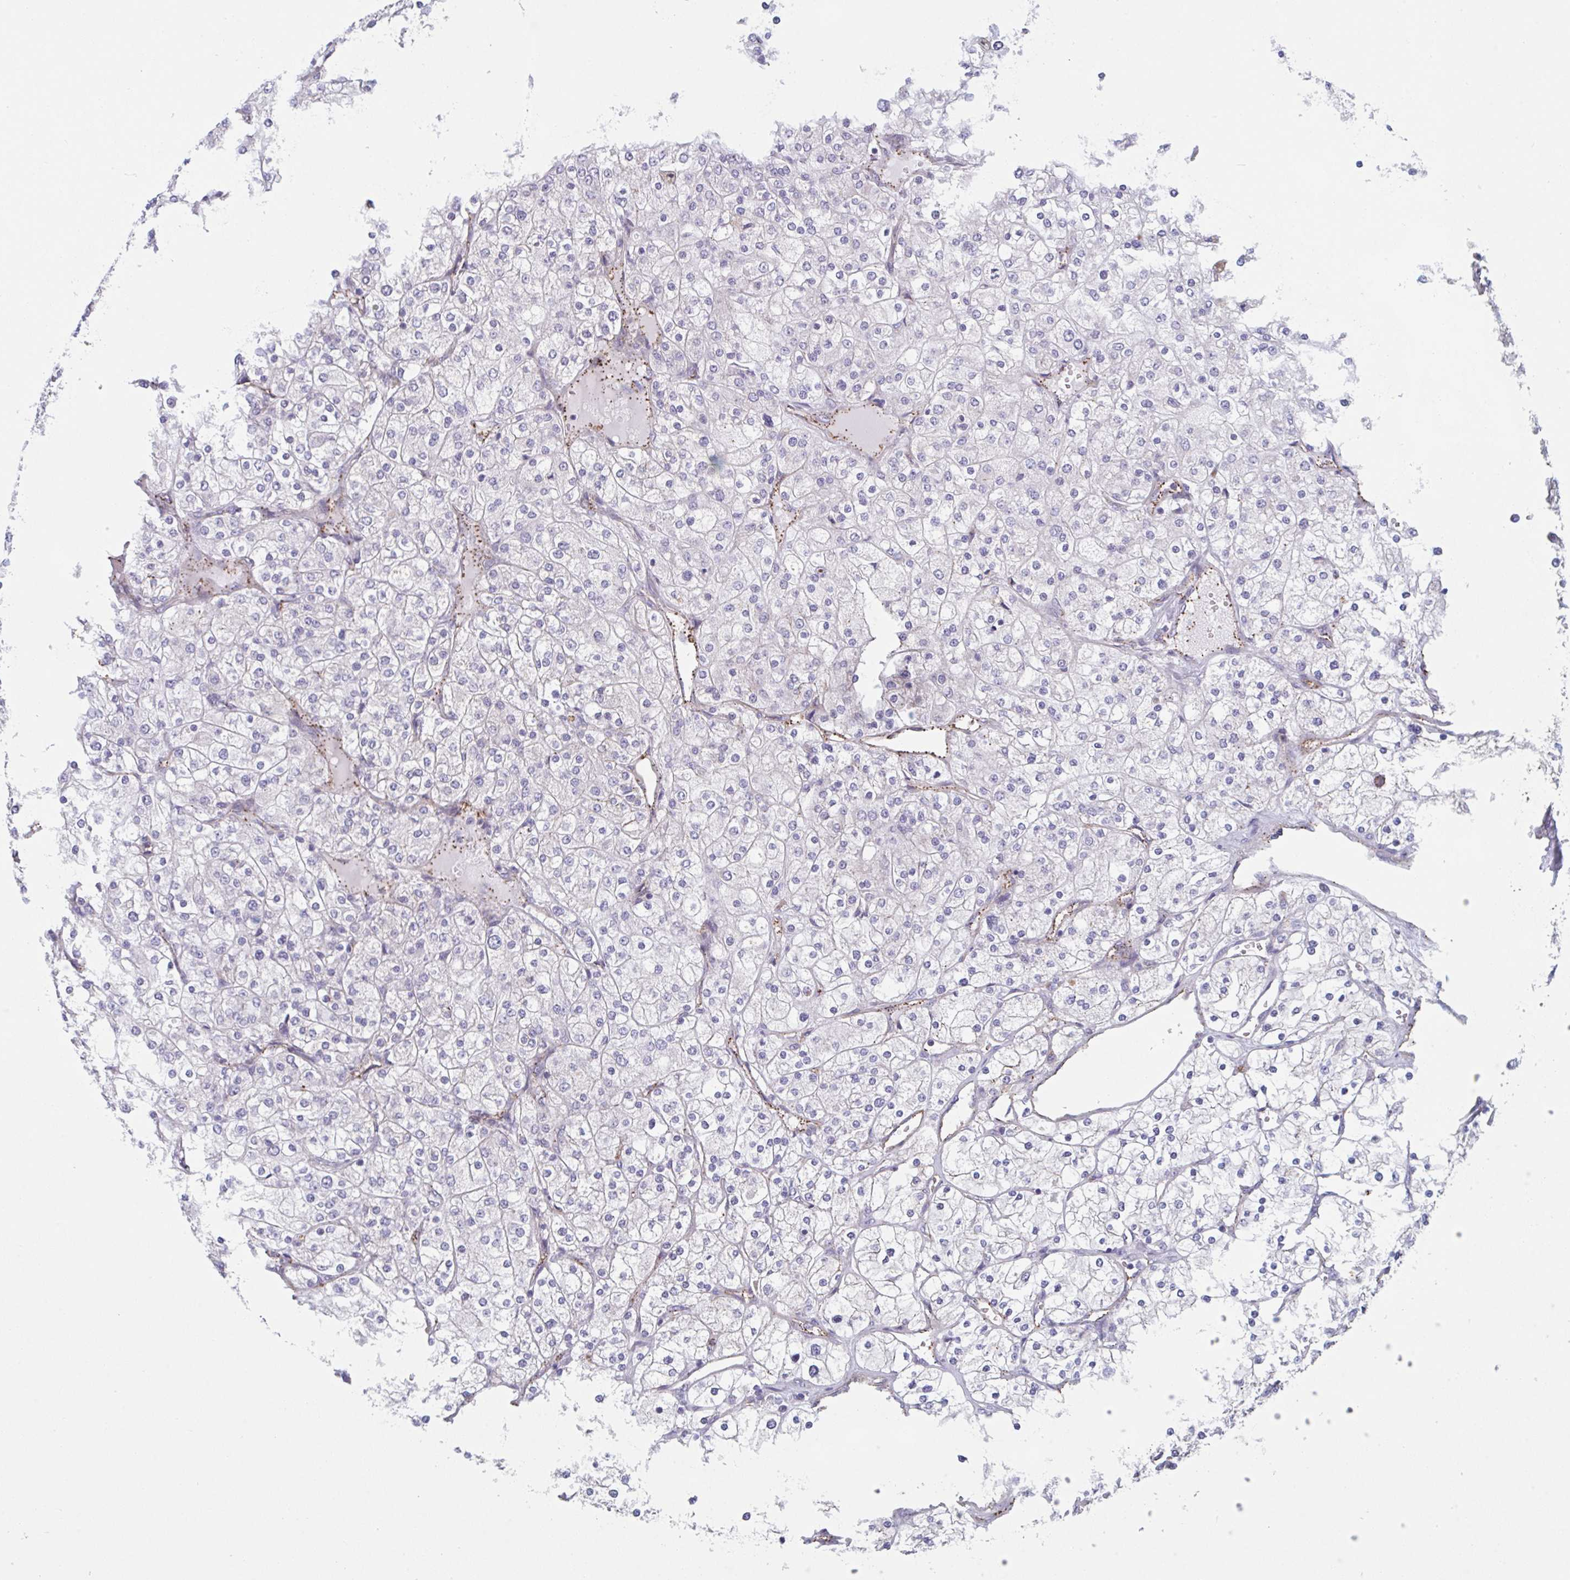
{"staining": {"intensity": "negative", "quantity": "none", "location": "none"}, "tissue": "renal cancer", "cell_type": "Tumor cells", "image_type": "cancer", "snomed": [{"axis": "morphology", "description": "Adenocarcinoma, NOS"}, {"axis": "topography", "description": "Kidney"}], "caption": "Adenocarcinoma (renal) was stained to show a protein in brown. There is no significant expression in tumor cells. The staining was performed using DAB to visualize the protein expression in brown, while the nuclei were stained in blue with hematoxylin (Magnification: 20x).", "gene": "TNFSF10", "patient": {"sex": "male", "age": 80}}